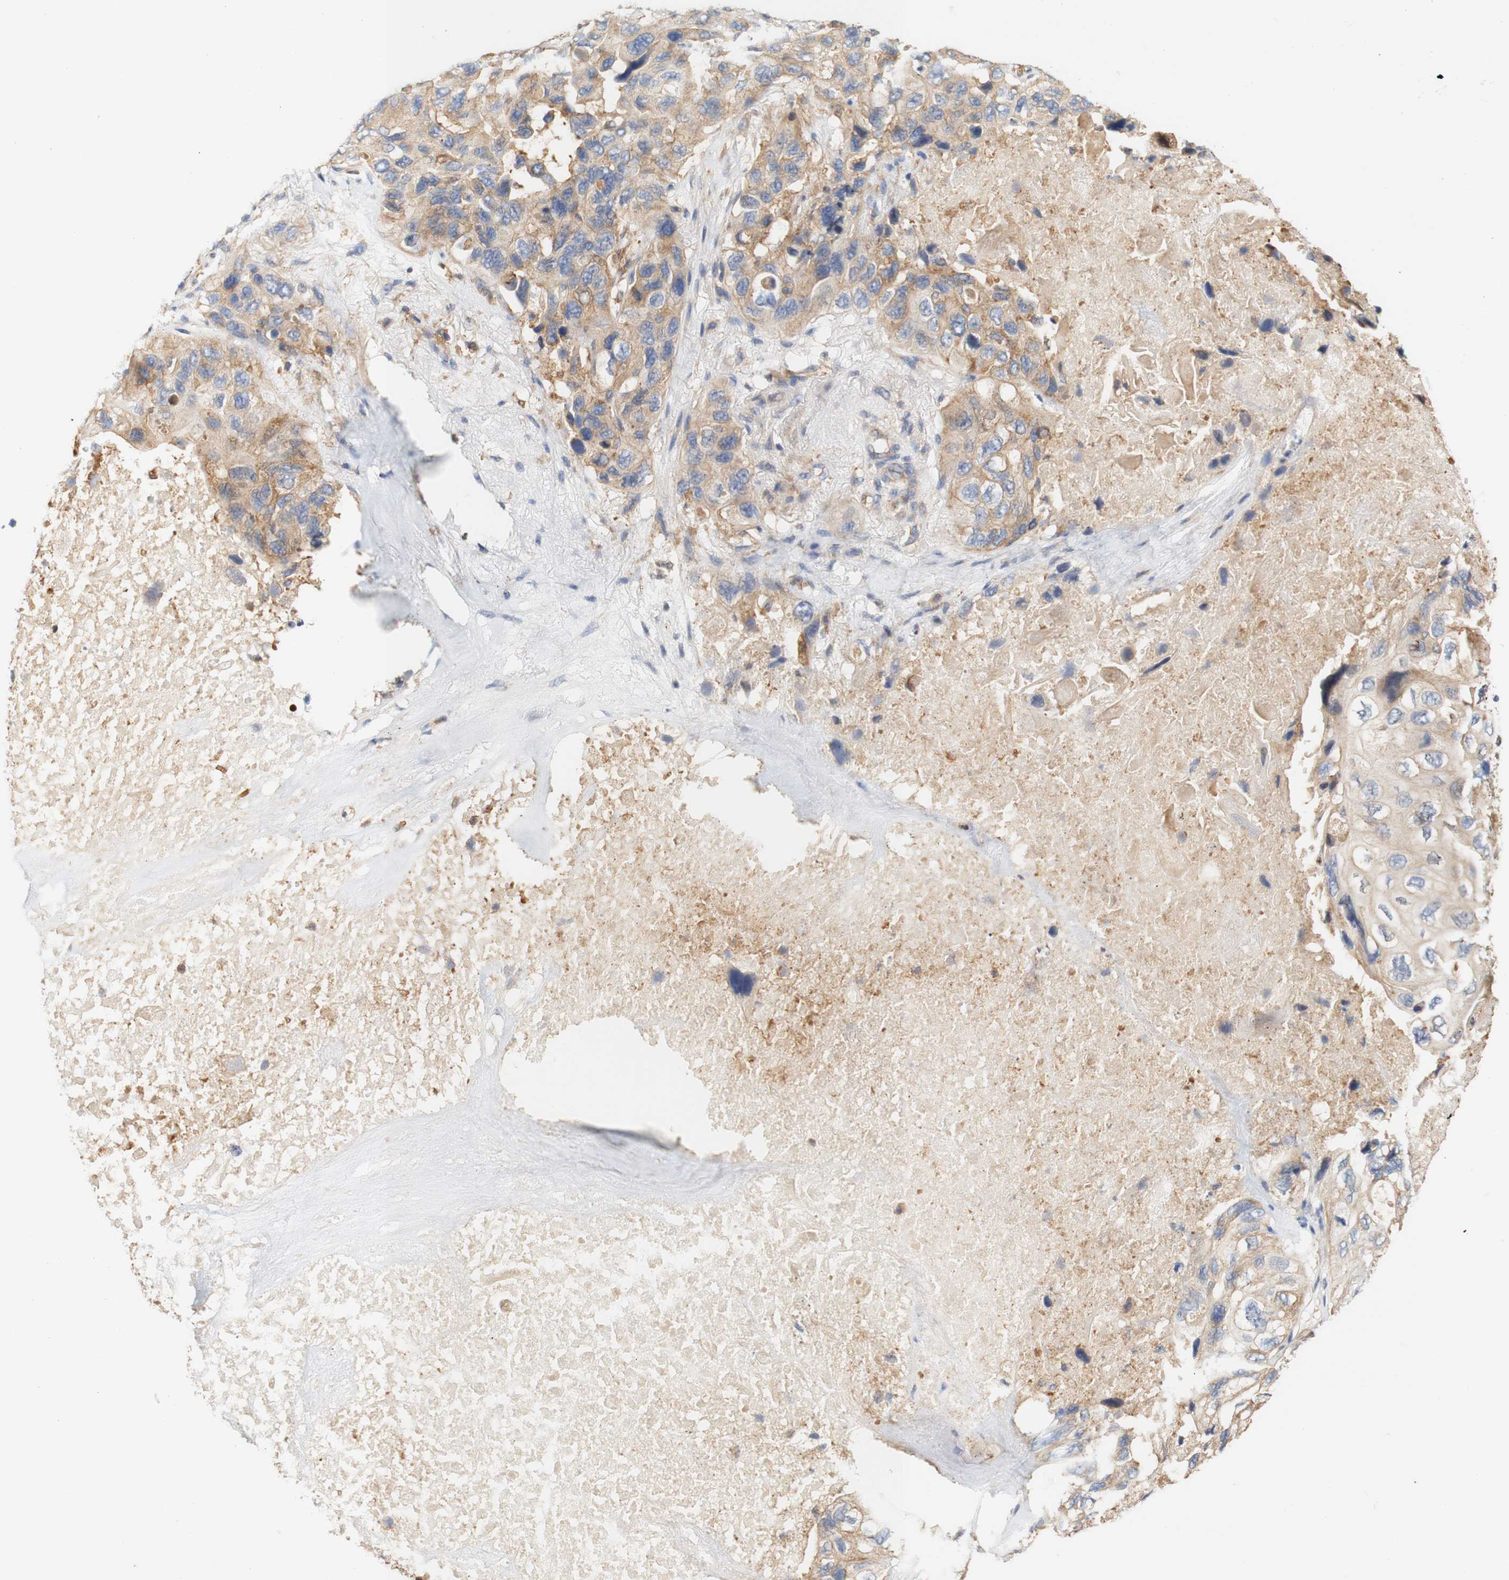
{"staining": {"intensity": "moderate", "quantity": ">75%", "location": "cytoplasmic/membranous"}, "tissue": "lung cancer", "cell_type": "Tumor cells", "image_type": "cancer", "snomed": [{"axis": "morphology", "description": "Squamous cell carcinoma, NOS"}, {"axis": "topography", "description": "Lung"}], "caption": "Immunohistochemistry photomicrograph of lung cancer (squamous cell carcinoma) stained for a protein (brown), which reveals medium levels of moderate cytoplasmic/membranous expression in about >75% of tumor cells.", "gene": "PCDH7", "patient": {"sex": "female", "age": 73}}